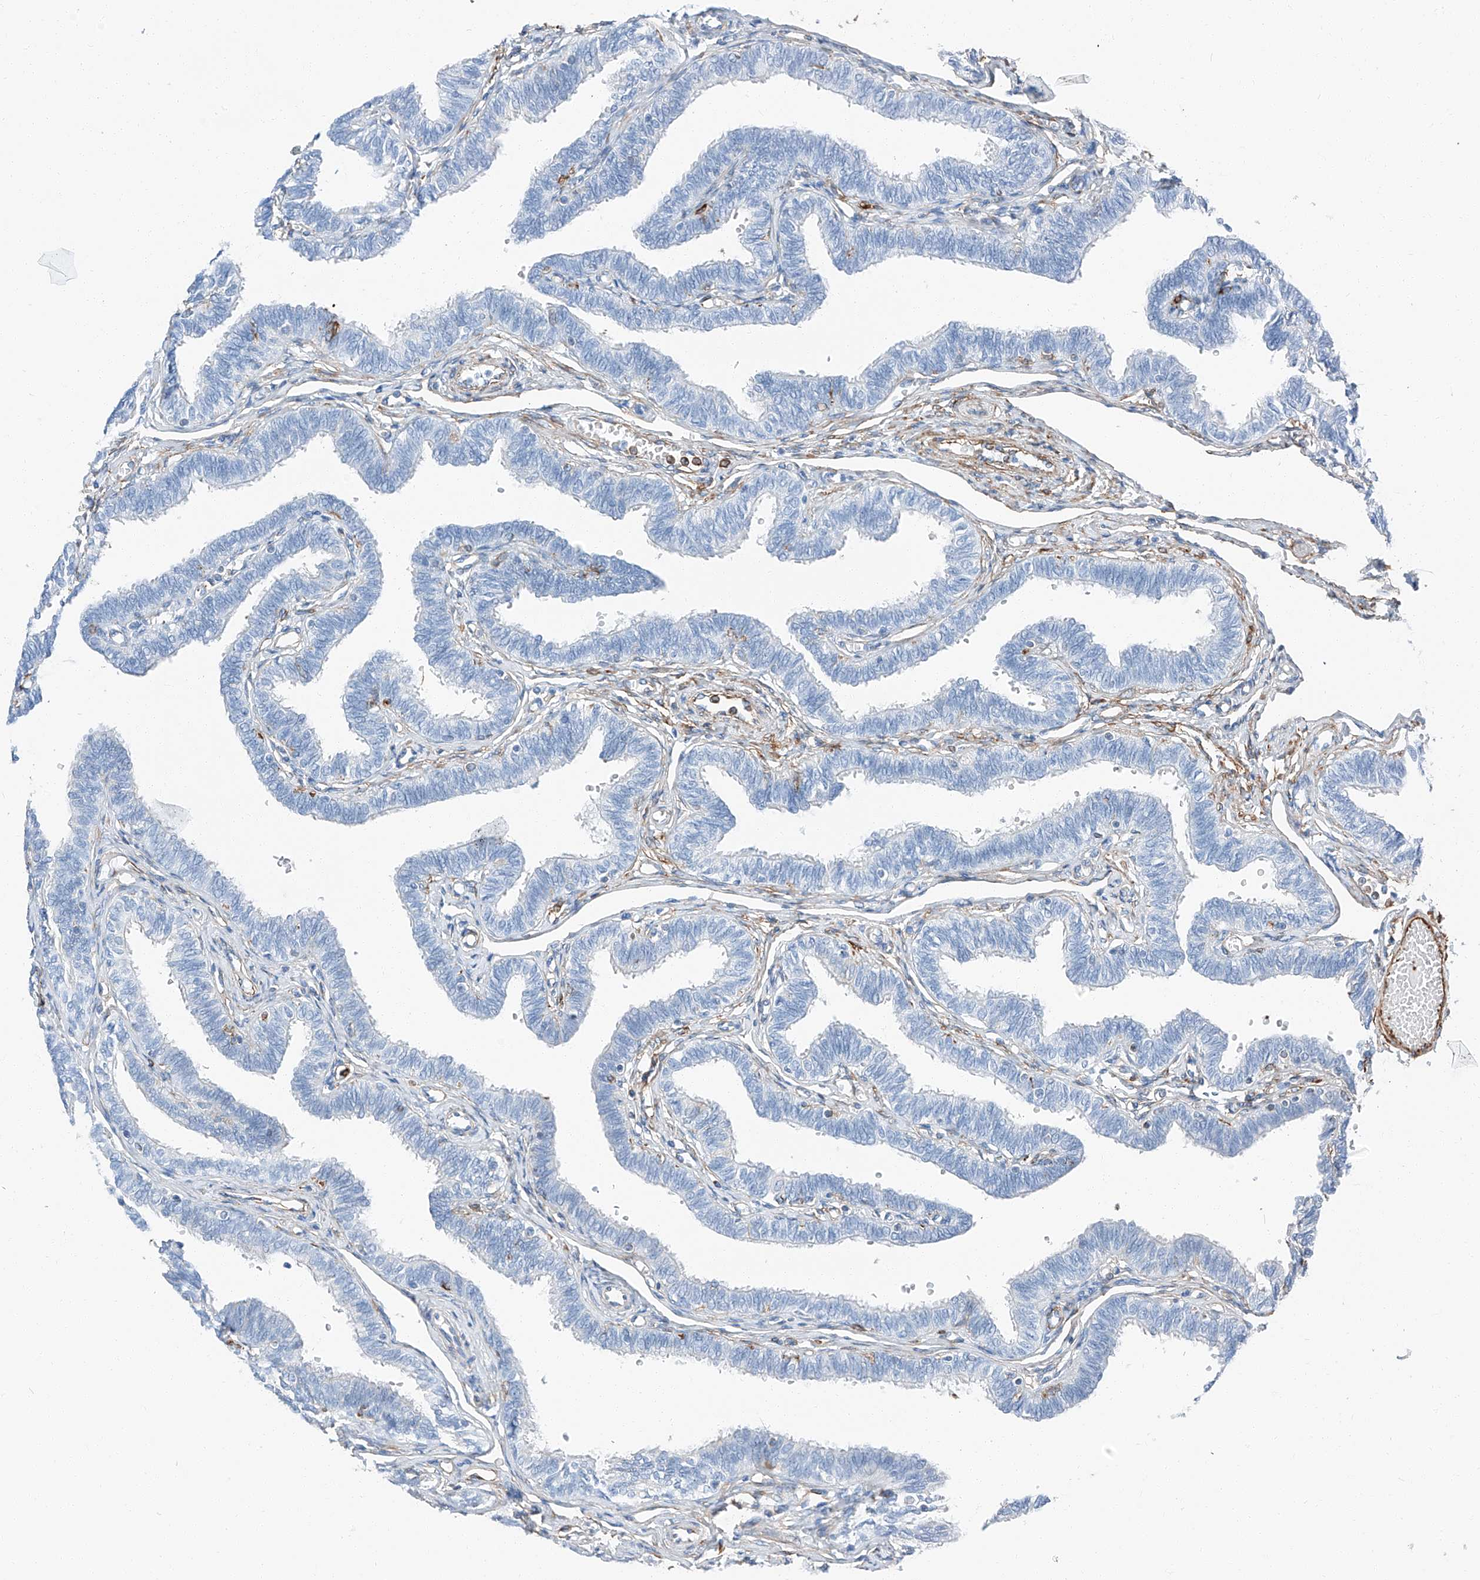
{"staining": {"intensity": "moderate", "quantity": "25%-75%", "location": "cytoplasmic/membranous"}, "tissue": "fallopian tube", "cell_type": "Glandular cells", "image_type": "normal", "snomed": [{"axis": "morphology", "description": "Normal tissue, NOS"}, {"axis": "topography", "description": "Fallopian tube"}, {"axis": "topography", "description": "Ovary"}], "caption": "Immunohistochemistry (IHC) micrograph of normal human fallopian tube stained for a protein (brown), which displays medium levels of moderate cytoplasmic/membranous staining in about 25%-75% of glandular cells.", "gene": "ZNF804A", "patient": {"sex": "female", "age": 23}}